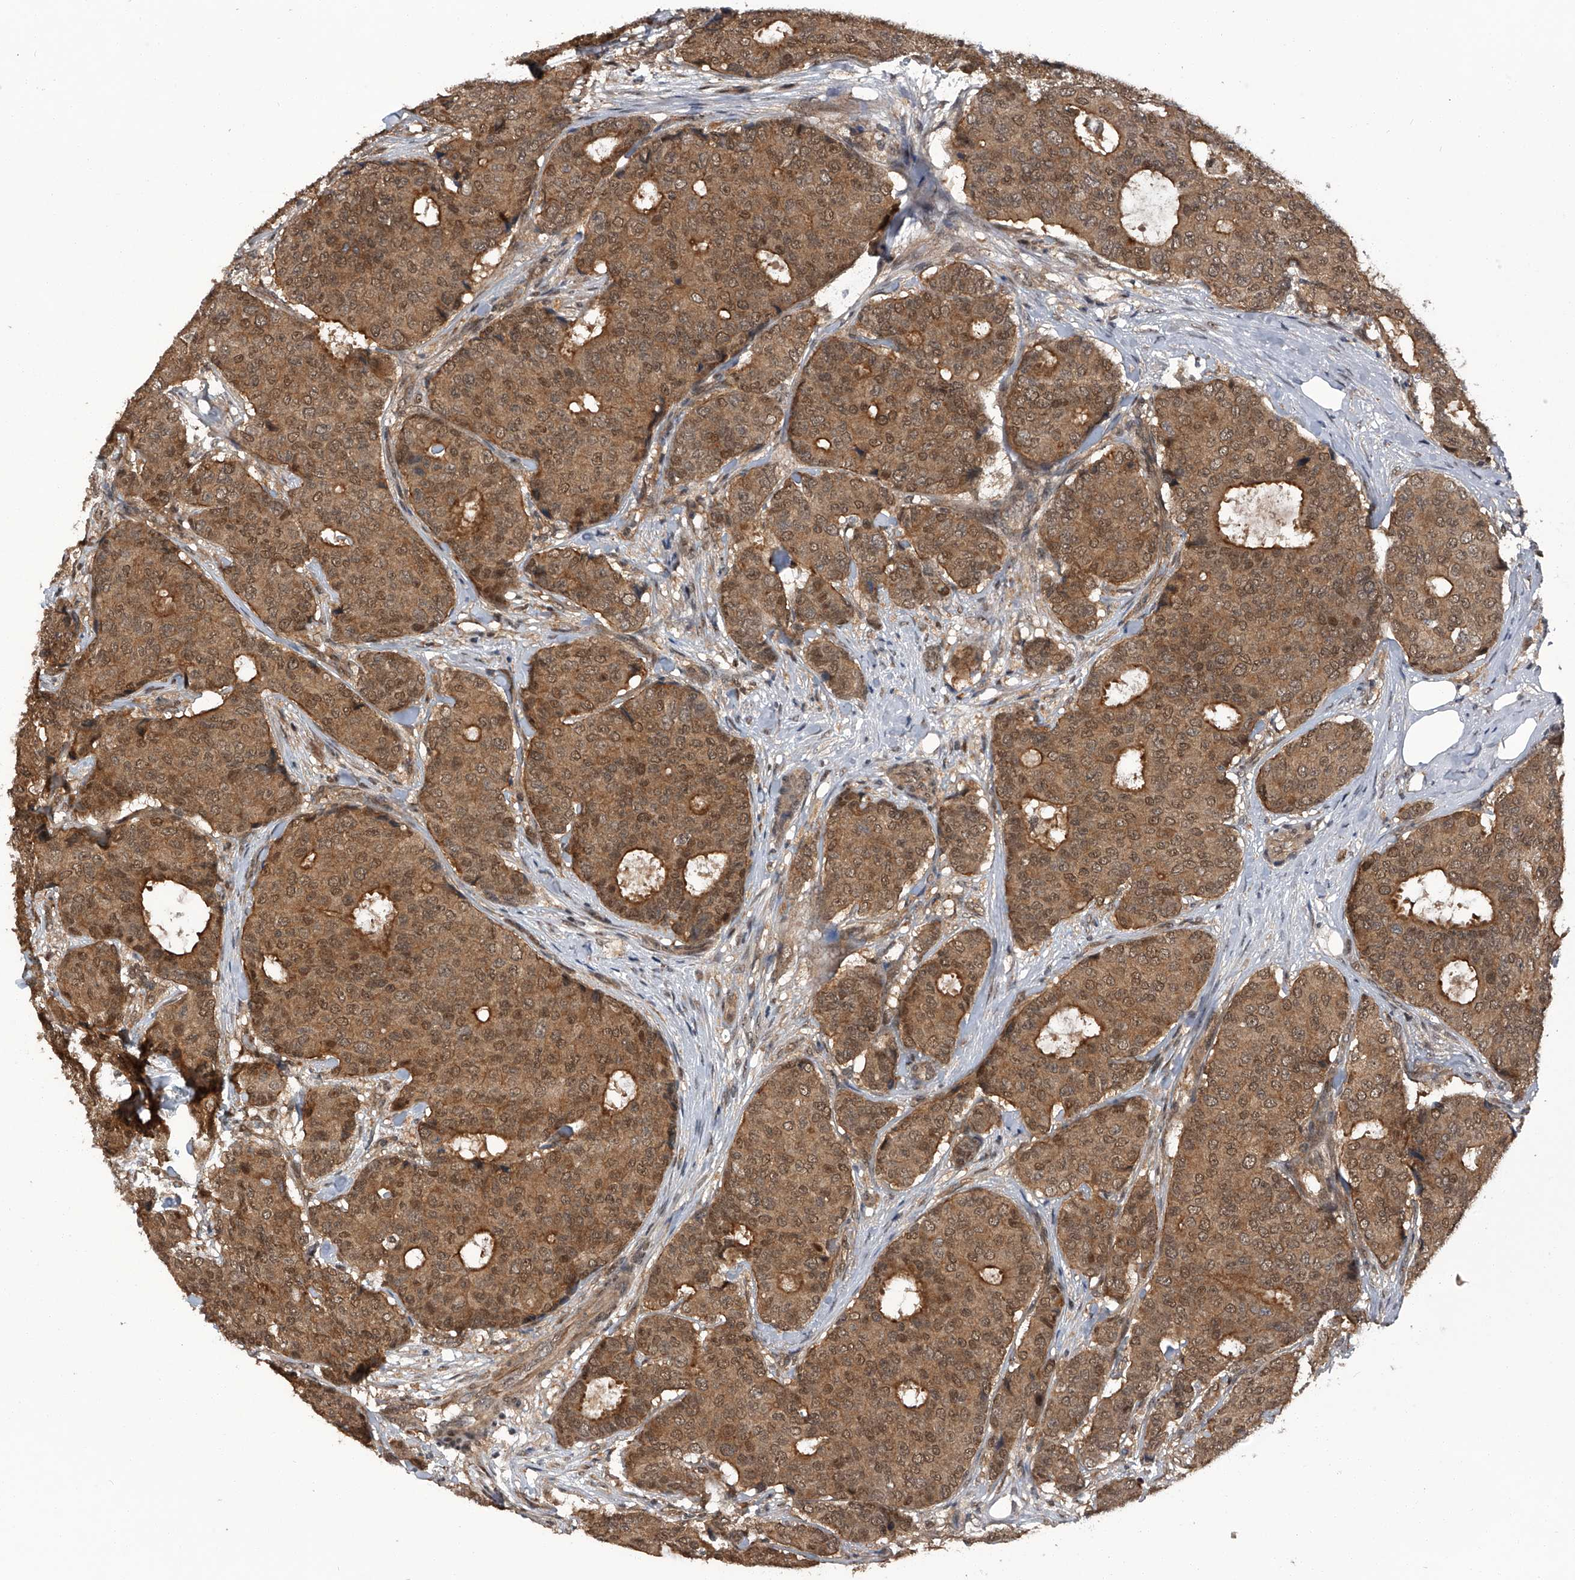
{"staining": {"intensity": "moderate", "quantity": ">75%", "location": "cytoplasmic/membranous,nuclear"}, "tissue": "breast cancer", "cell_type": "Tumor cells", "image_type": "cancer", "snomed": [{"axis": "morphology", "description": "Duct carcinoma"}, {"axis": "topography", "description": "Breast"}], "caption": "A brown stain shows moderate cytoplasmic/membranous and nuclear expression of a protein in human breast cancer (invasive ductal carcinoma) tumor cells.", "gene": "SLC12A8", "patient": {"sex": "female", "age": 75}}